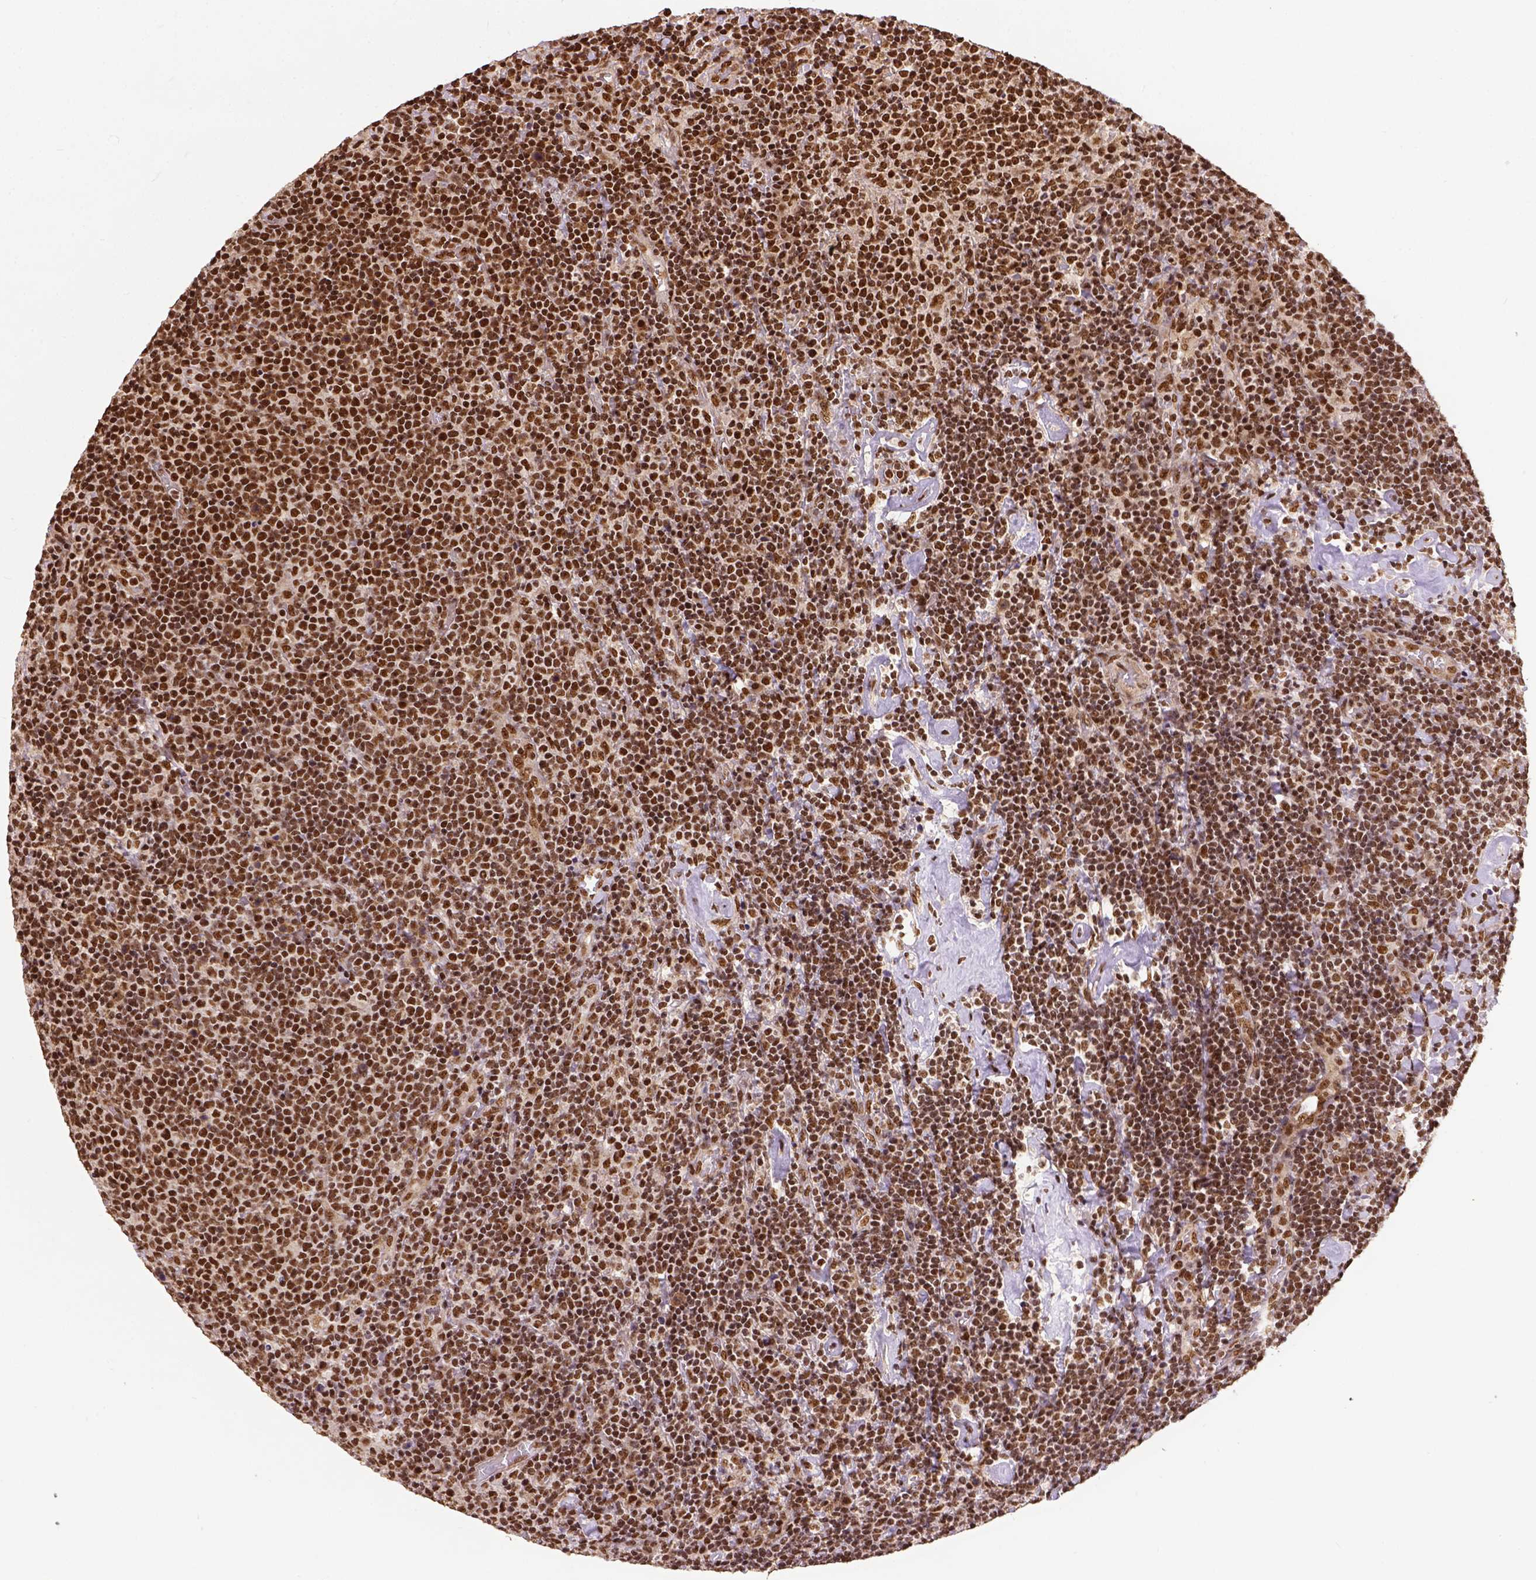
{"staining": {"intensity": "strong", "quantity": ">75%", "location": "nuclear"}, "tissue": "lymphoma", "cell_type": "Tumor cells", "image_type": "cancer", "snomed": [{"axis": "morphology", "description": "Malignant lymphoma, non-Hodgkin's type, High grade"}, {"axis": "topography", "description": "Lymph node"}], "caption": "There is high levels of strong nuclear staining in tumor cells of high-grade malignant lymphoma, non-Hodgkin's type, as demonstrated by immunohistochemical staining (brown color).", "gene": "NACC1", "patient": {"sex": "male", "age": 61}}